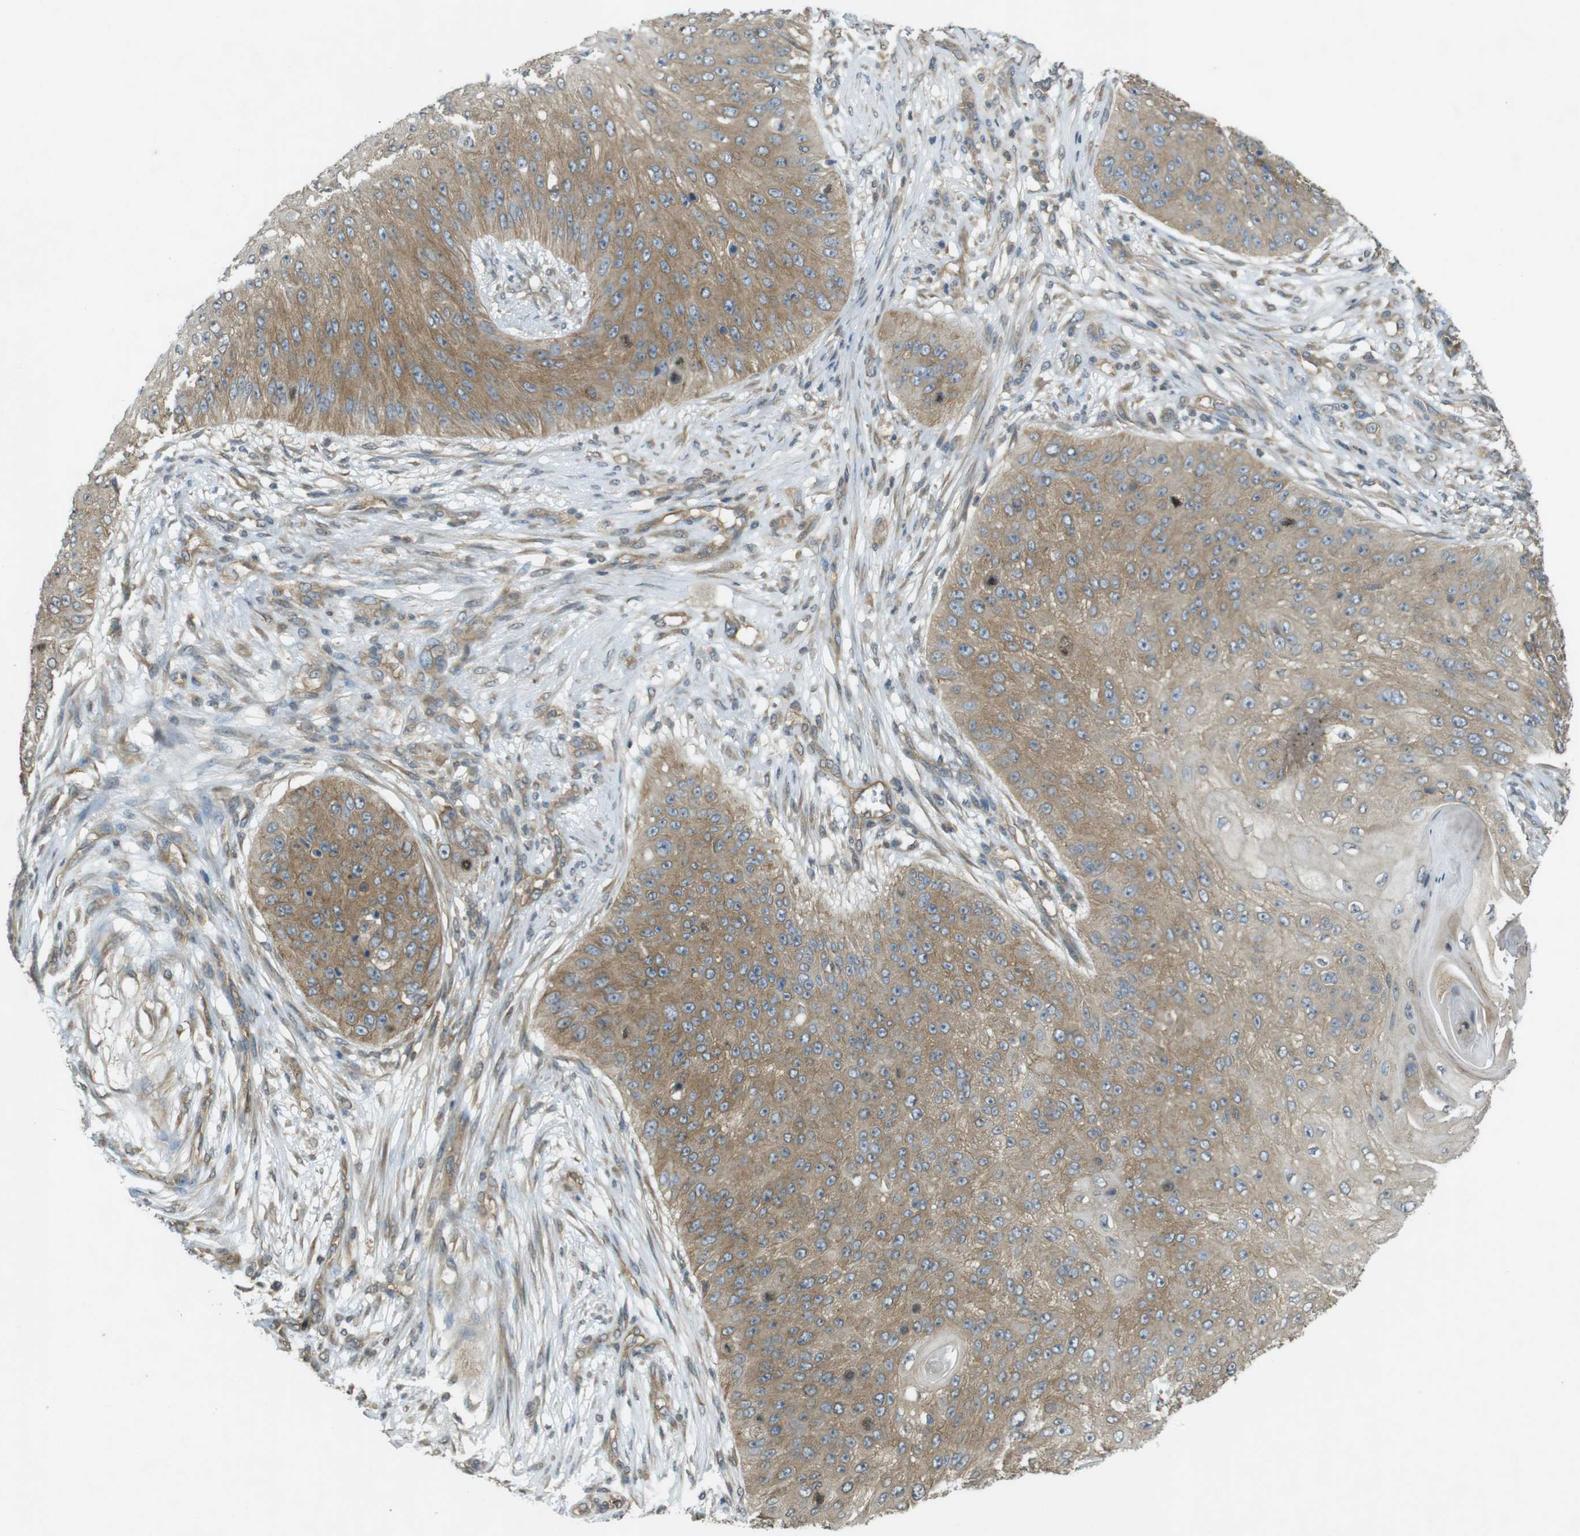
{"staining": {"intensity": "moderate", "quantity": ">75%", "location": "cytoplasmic/membranous"}, "tissue": "skin cancer", "cell_type": "Tumor cells", "image_type": "cancer", "snomed": [{"axis": "morphology", "description": "Squamous cell carcinoma, NOS"}, {"axis": "topography", "description": "Skin"}], "caption": "Immunohistochemical staining of human squamous cell carcinoma (skin) reveals moderate cytoplasmic/membranous protein positivity in about >75% of tumor cells.", "gene": "KIF5B", "patient": {"sex": "female", "age": 80}}